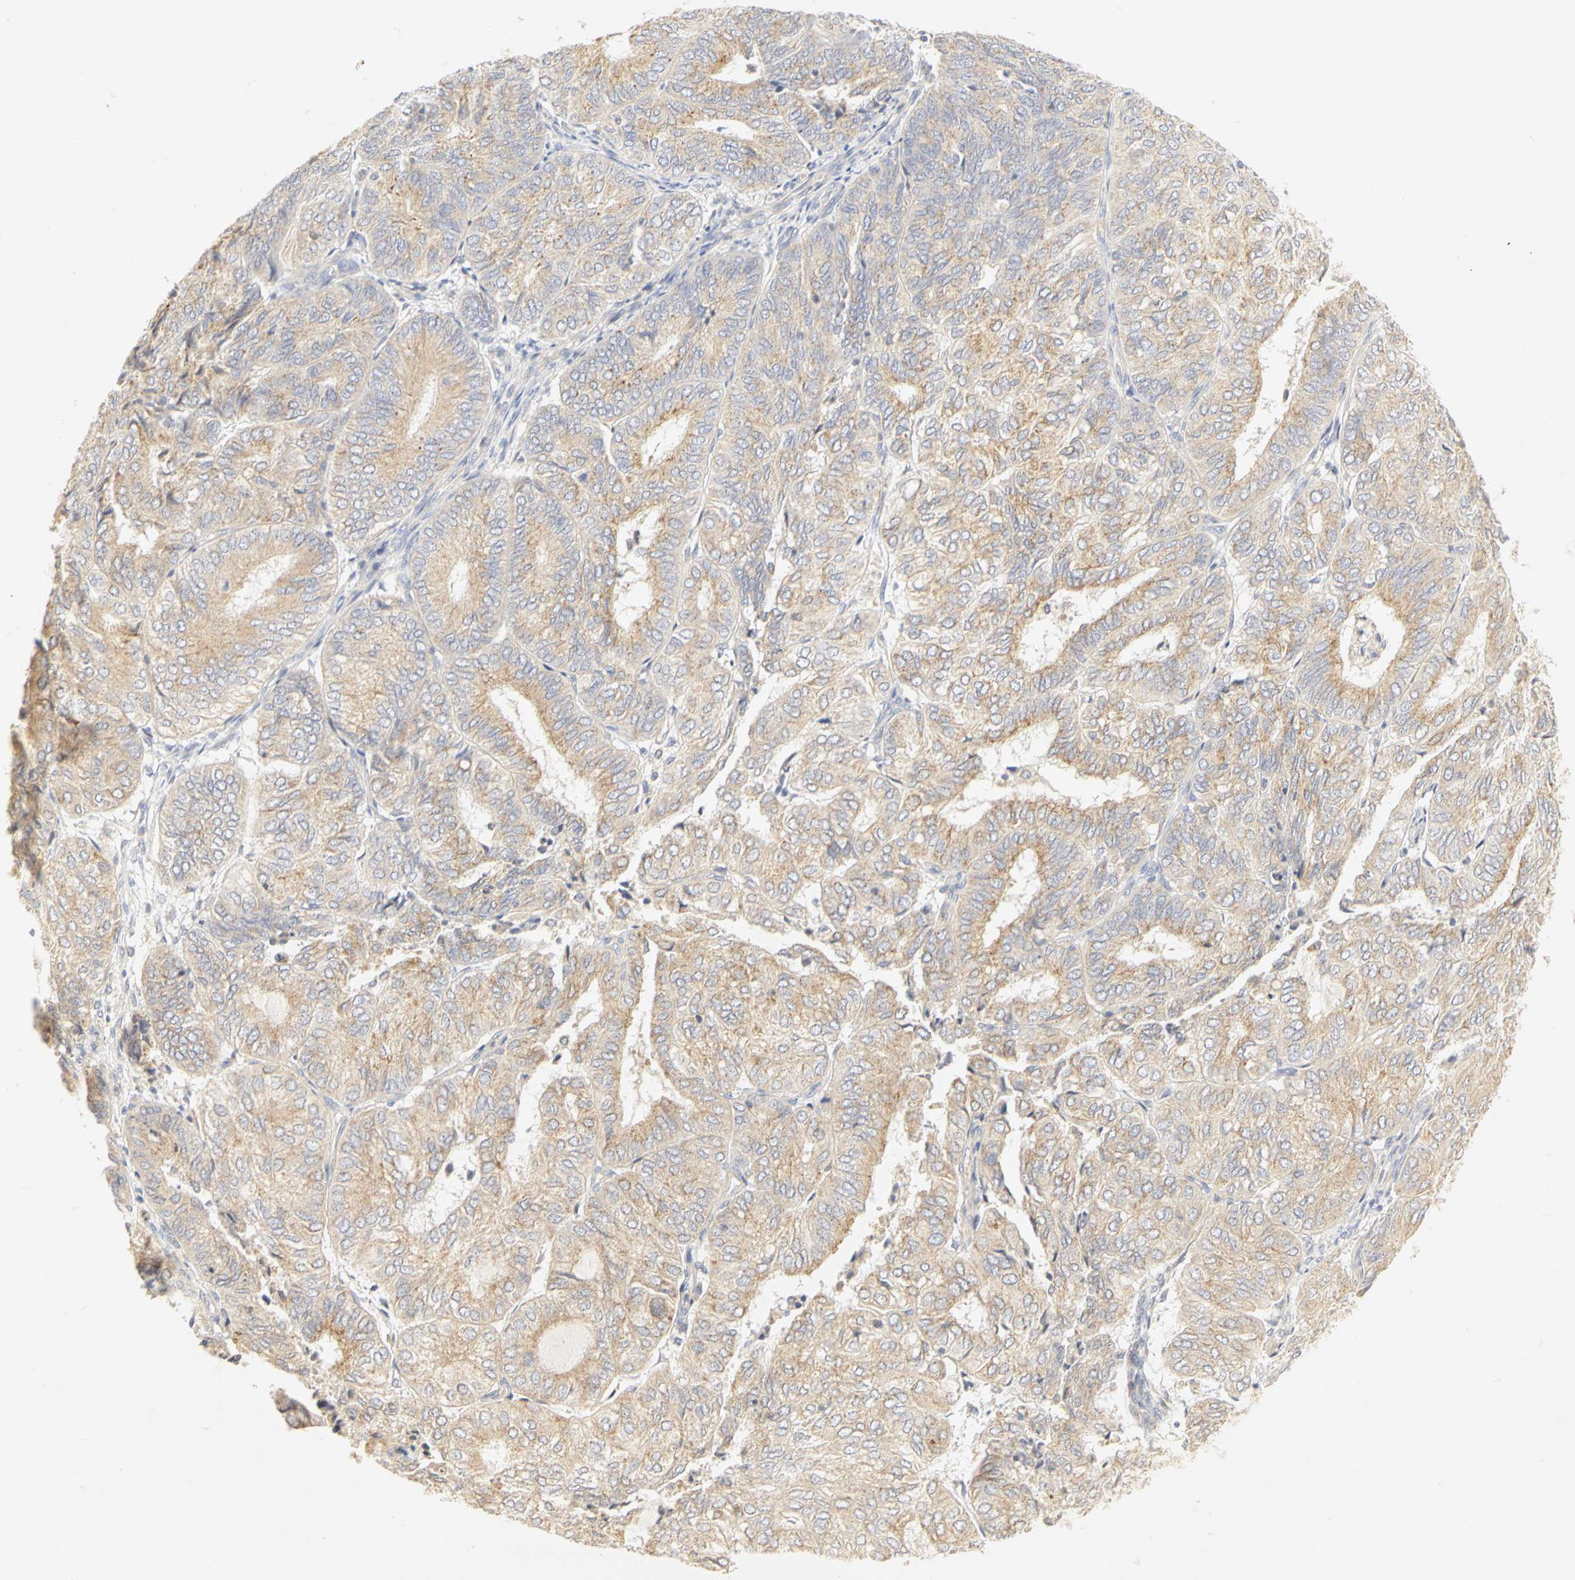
{"staining": {"intensity": "weak", "quantity": ">75%", "location": "cytoplasmic/membranous"}, "tissue": "endometrial cancer", "cell_type": "Tumor cells", "image_type": "cancer", "snomed": [{"axis": "morphology", "description": "Adenocarcinoma, NOS"}, {"axis": "topography", "description": "Uterus"}], "caption": "About >75% of tumor cells in endometrial cancer display weak cytoplasmic/membranous protein expression as visualized by brown immunohistochemical staining.", "gene": "GNRH2", "patient": {"sex": "female", "age": 60}}